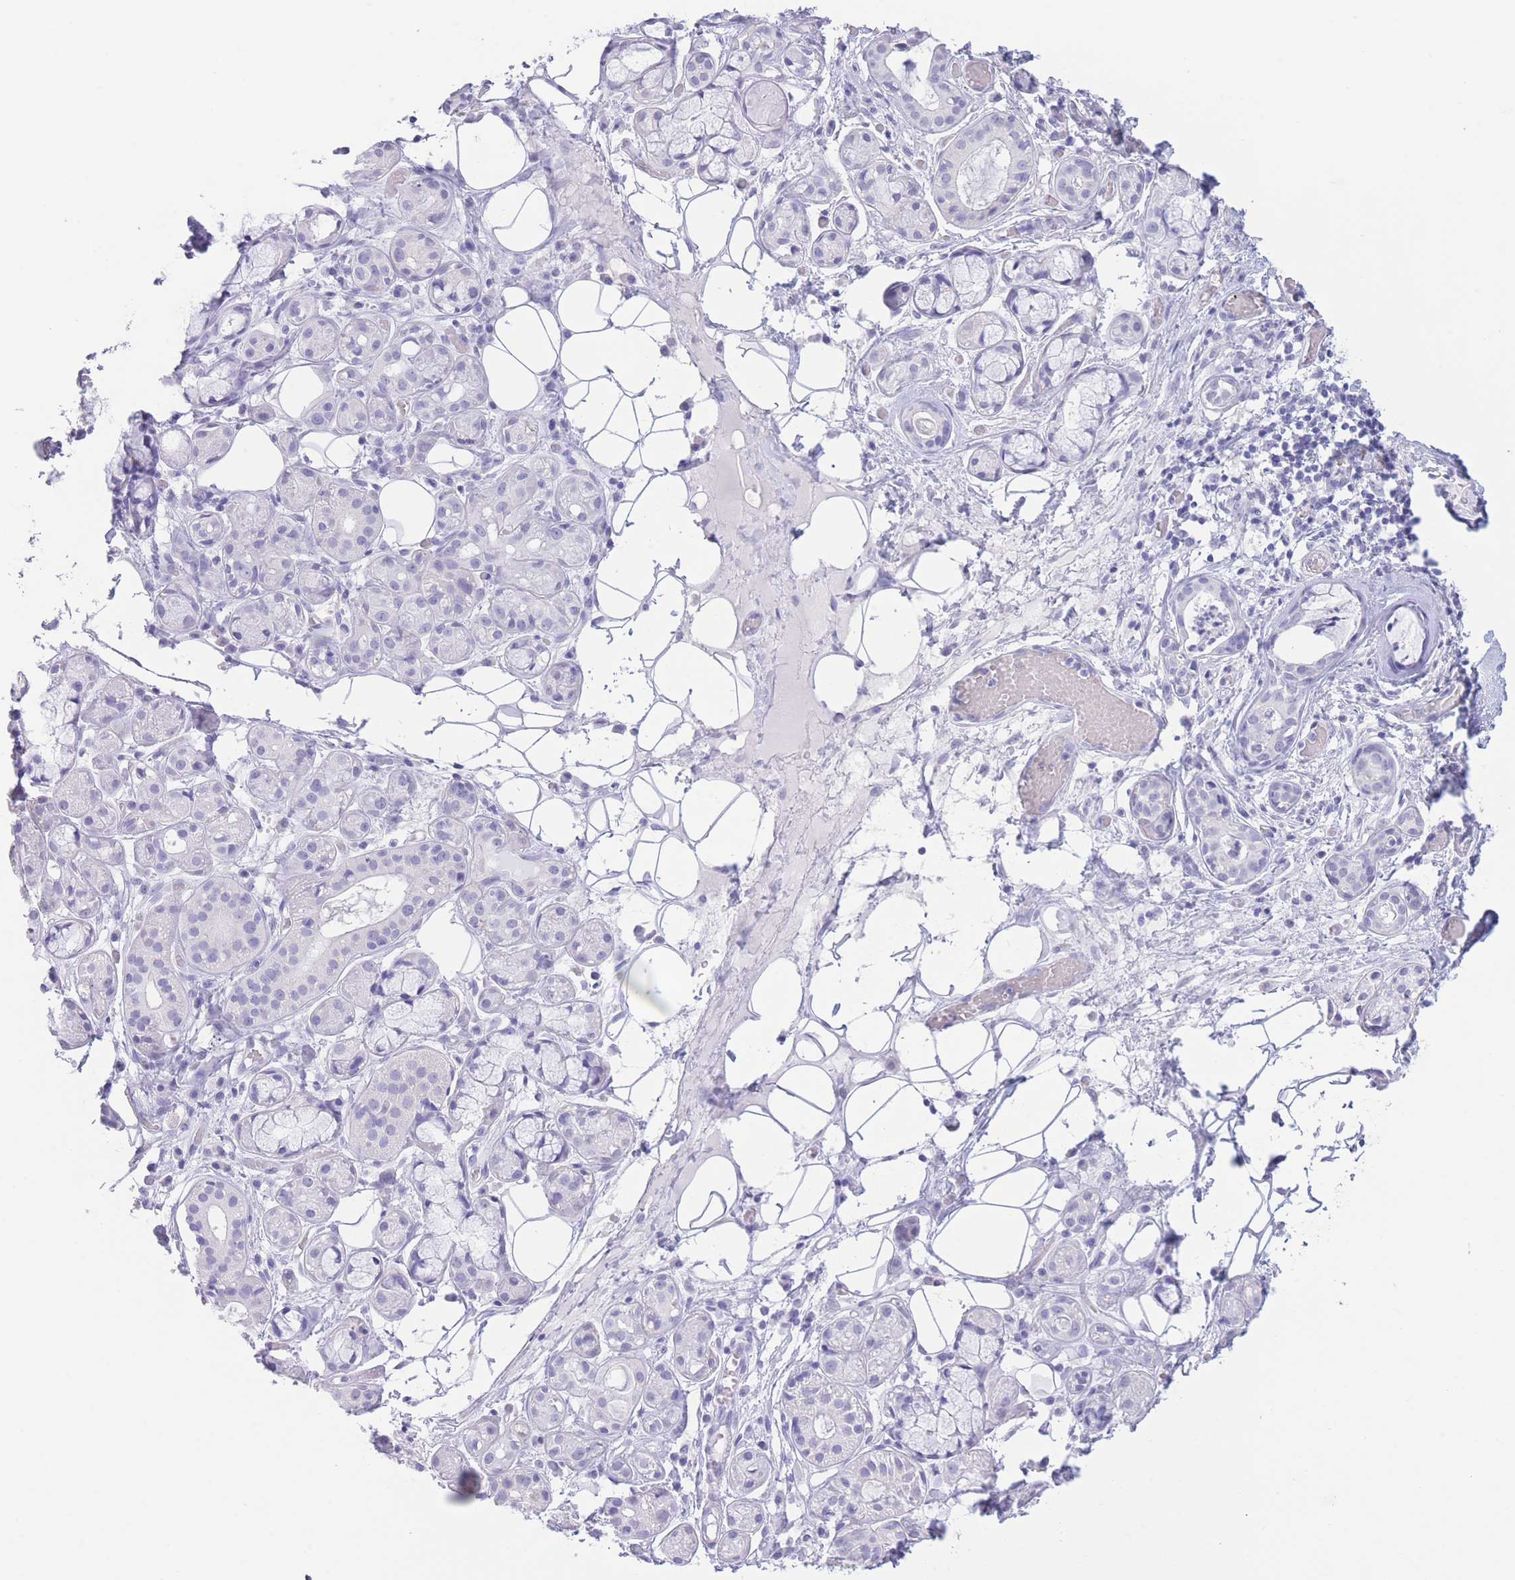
{"staining": {"intensity": "negative", "quantity": "none", "location": "none"}, "tissue": "salivary gland", "cell_type": "Glandular cells", "image_type": "normal", "snomed": [{"axis": "morphology", "description": "Normal tissue, NOS"}, {"axis": "topography", "description": "Salivary gland"}], "caption": "High magnification brightfield microscopy of normal salivary gland stained with DAB (3,3'-diaminobenzidine) (brown) and counterstained with hematoxylin (blue): glandular cells show no significant positivity. The staining was performed using DAB (3,3'-diaminobenzidine) to visualize the protein expression in brown, while the nuclei were stained in blue with hematoxylin (Magnification: 20x).", "gene": "PKLR", "patient": {"sex": "male", "age": 82}}